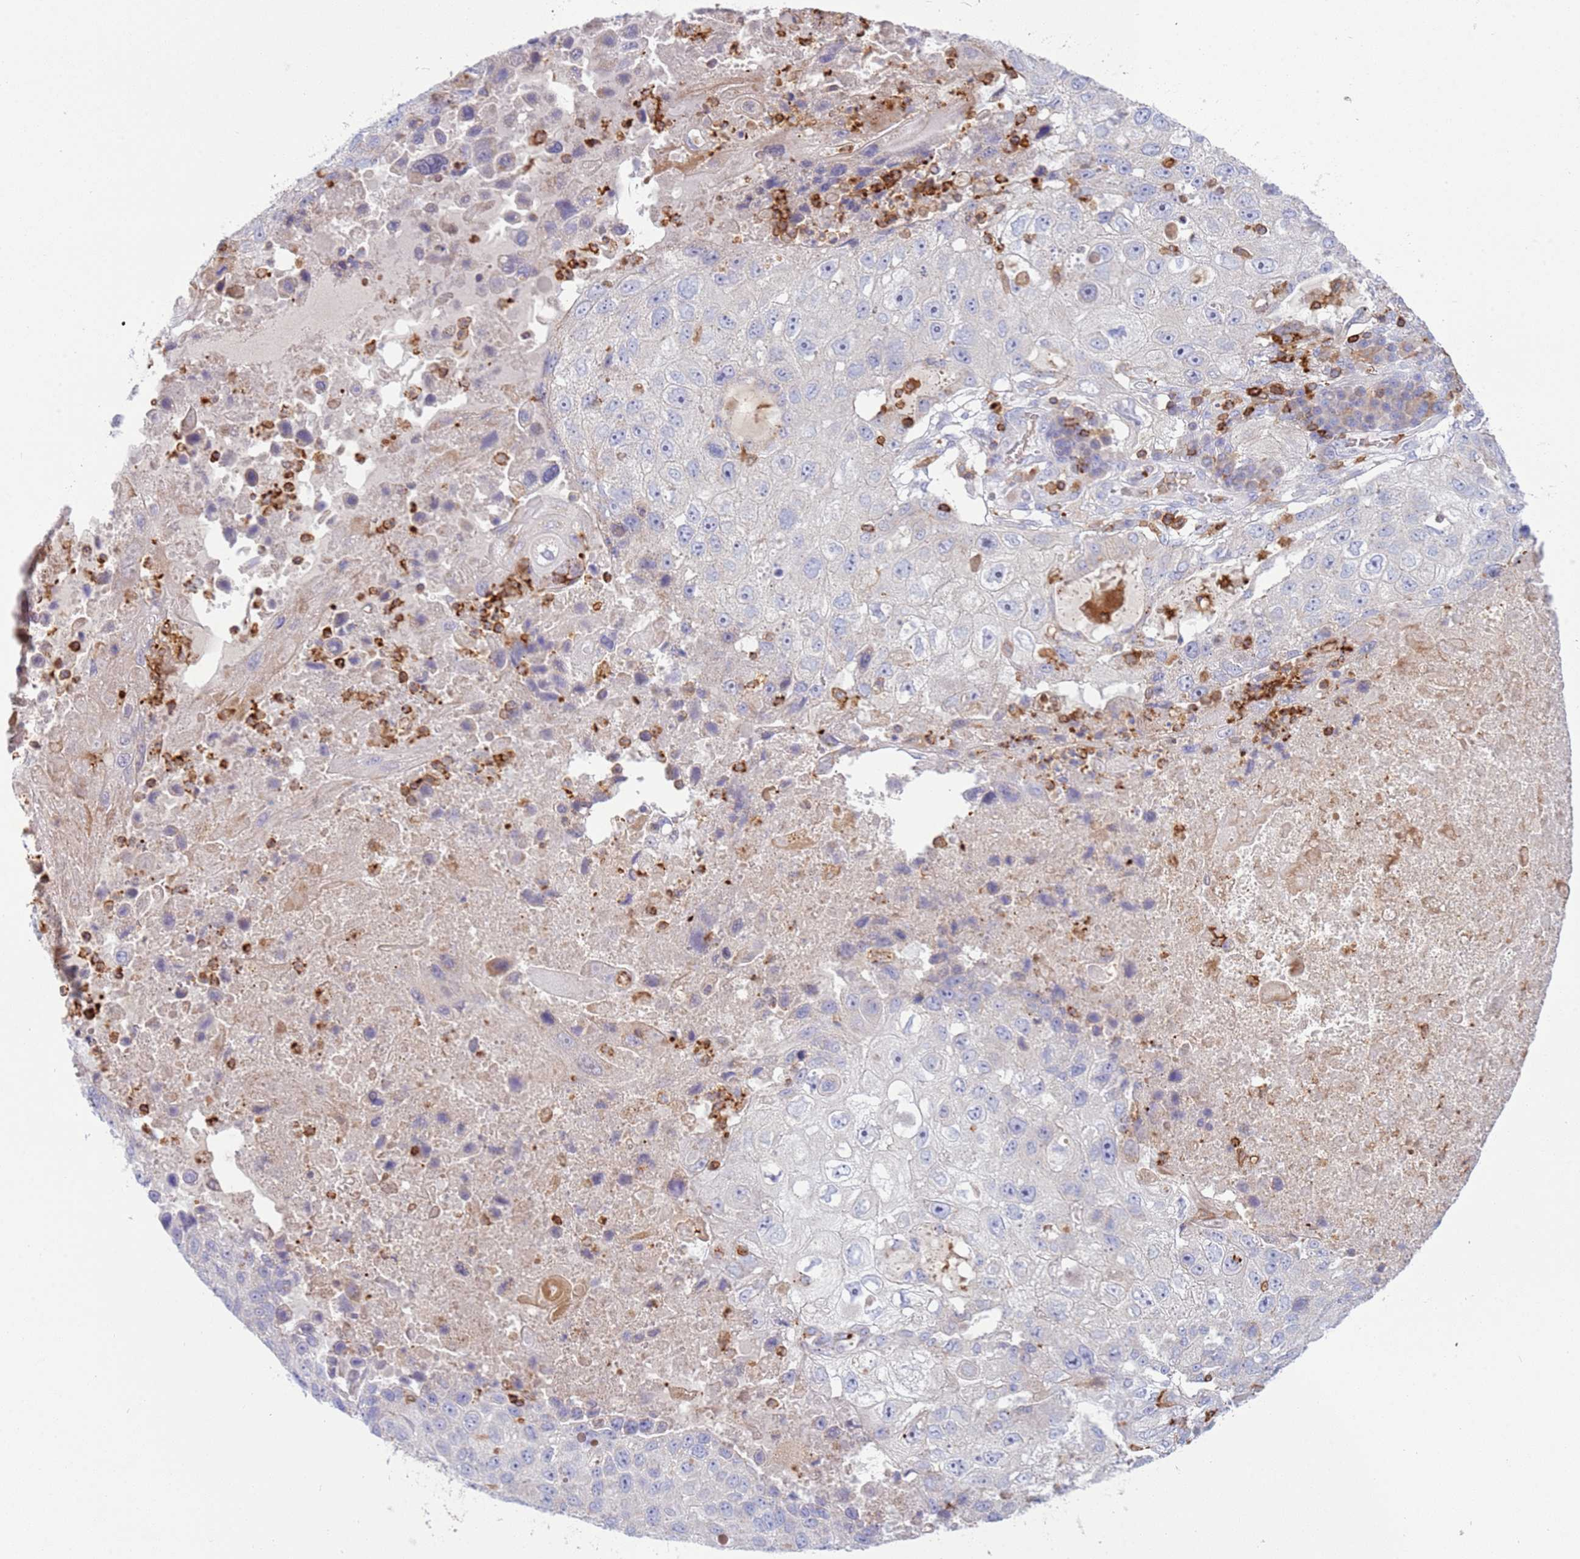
{"staining": {"intensity": "negative", "quantity": "none", "location": "none"}, "tissue": "lung cancer", "cell_type": "Tumor cells", "image_type": "cancer", "snomed": [{"axis": "morphology", "description": "Squamous cell carcinoma, NOS"}, {"axis": "topography", "description": "Lung"}], "caption": "DAB (3,3'-diaminobenzidine) immunohistochemical staining of lung squamous cell carcinoma demonstrates no significant positivity in tumor cells.", "gene": "TTPAL", "patient": {"sex": "male", "age": 61}}